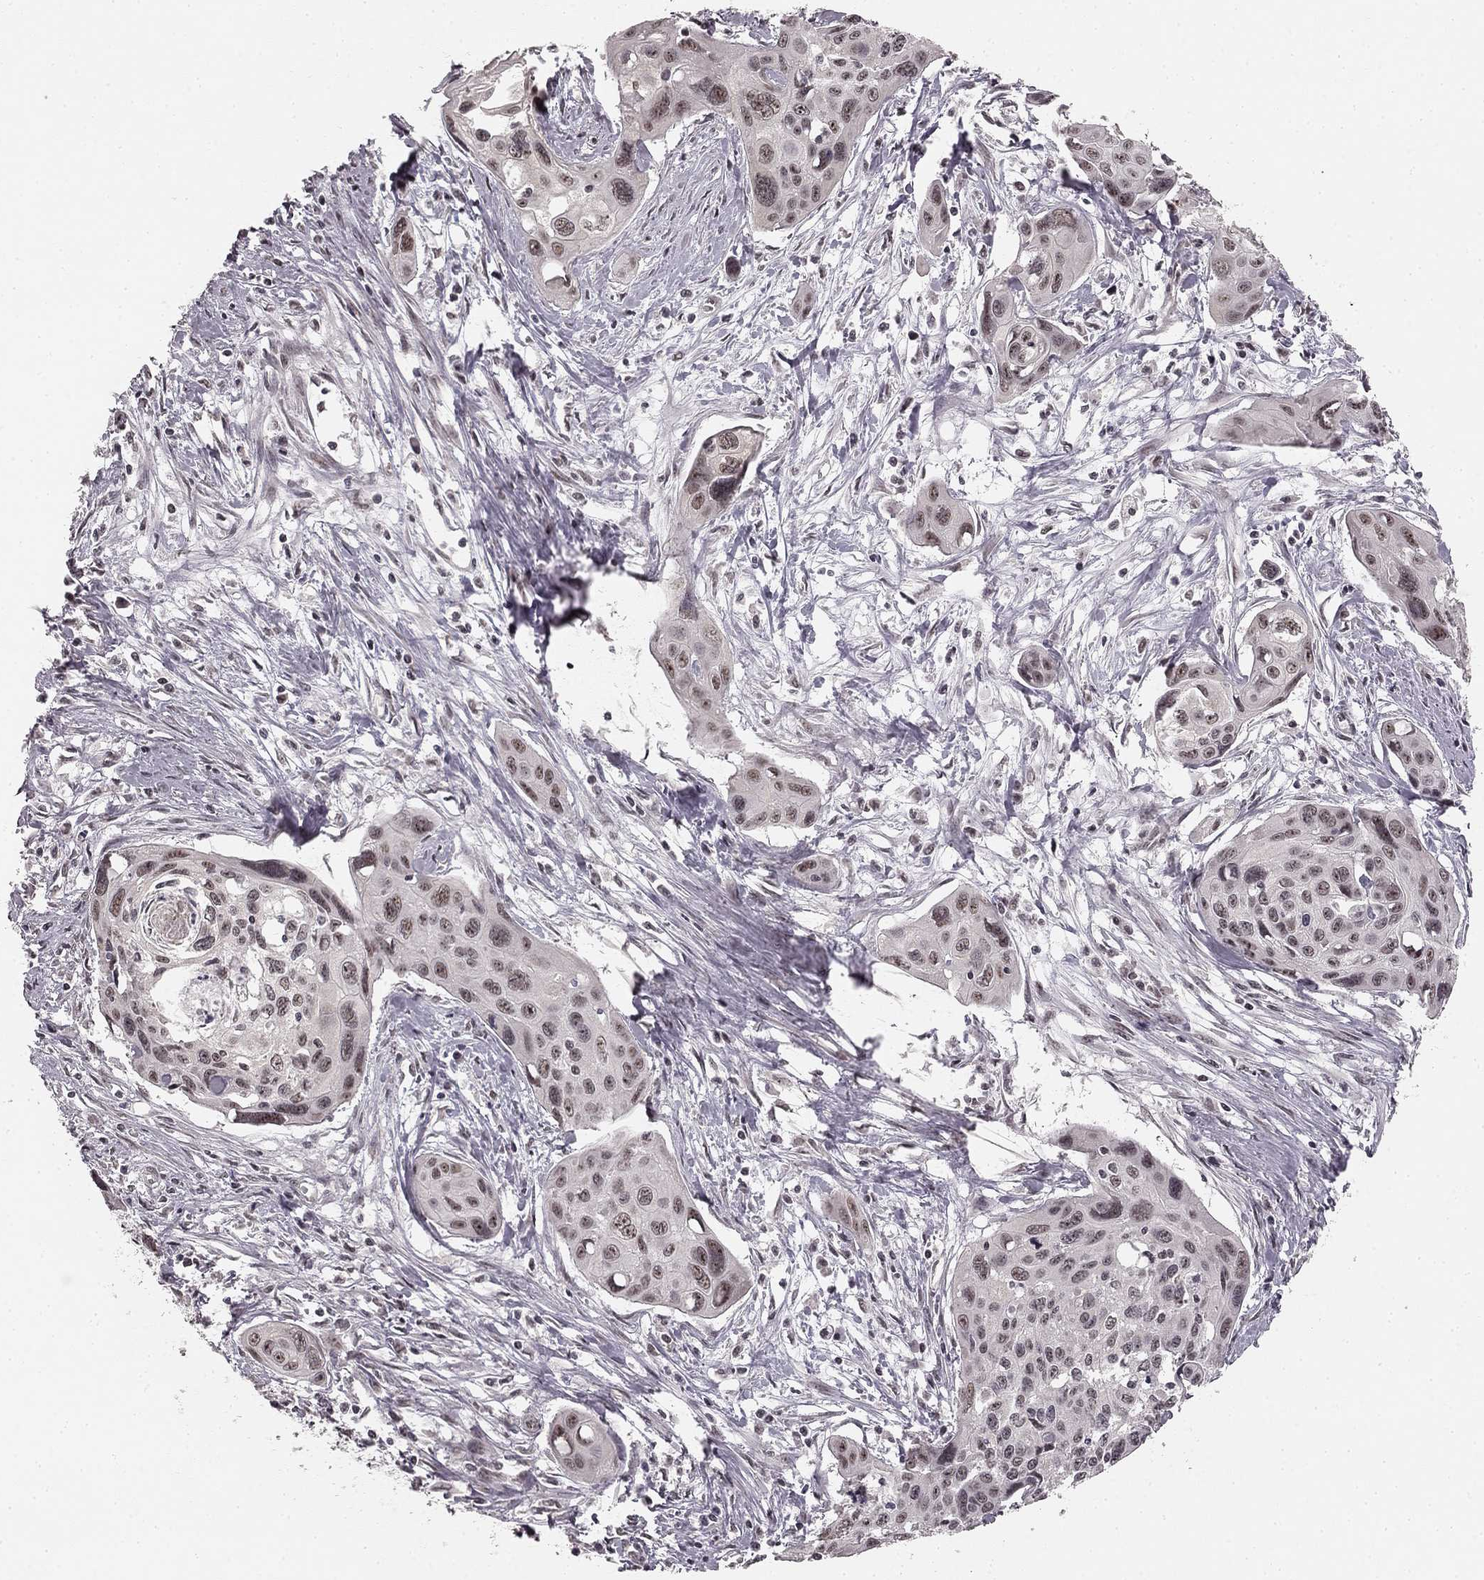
{"staining": {"intensity": "weak", "quantity": "<25%", "location": "nuclear"}, "tissue": "cervical cancer", "cell_type": "Tumor cells", "image_type": "cancer", "snomed": [{"axis": "morphology", "description": "Squamous cell carcinoma, NOS"}, {"axis": "topography", "description": "Cervix"}], "caption": "DAB (3,3'-diaminobenzidine) immunohistochemical staining of cervical cancer displays no significant expression in tumor cells.", "gene": "HCN4", "patient": {"sex": "female", "age": 31}}